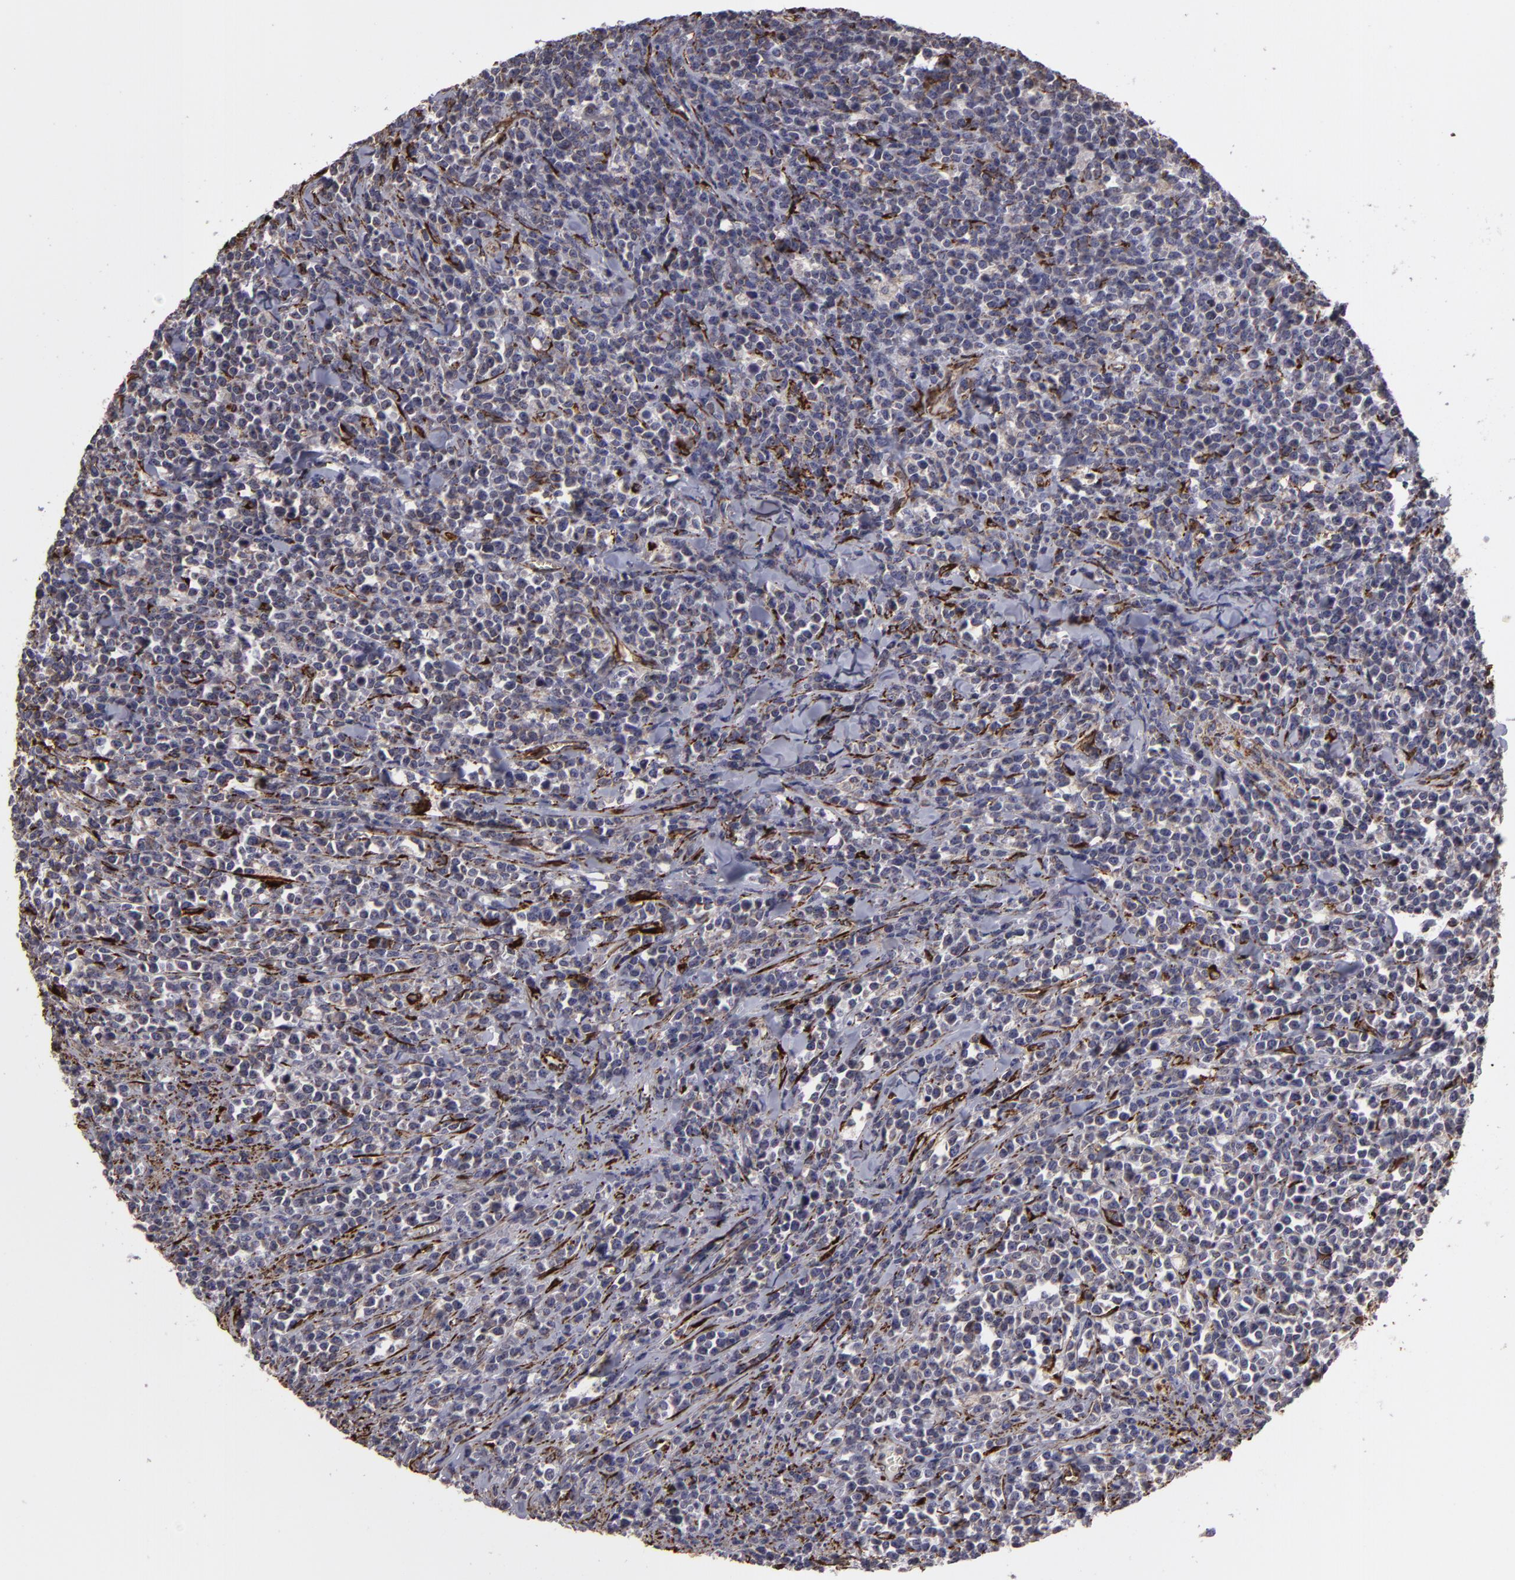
{"staining": {"intensity": "weak", "quantity": "<25%", "location": "cytoplasmic/membranous"}, "tissue": "lymphoma", "cell_type": "Tumor cells", "image_type": "cancer", "snomed": [{"axis": "morphology", "description": "Malignant lymphoma, non-Hodgkin's type, High grade"}, {"axis": "topography", "description": "Small intestine"}, {"axis": "topography", "description": "Colon"}], "caption": "Protein analysis of lymphoma reveals no significant expression in tumor cells.", "gene": "CYB5R3", "patient": {"sex": "male", "age": 8}}